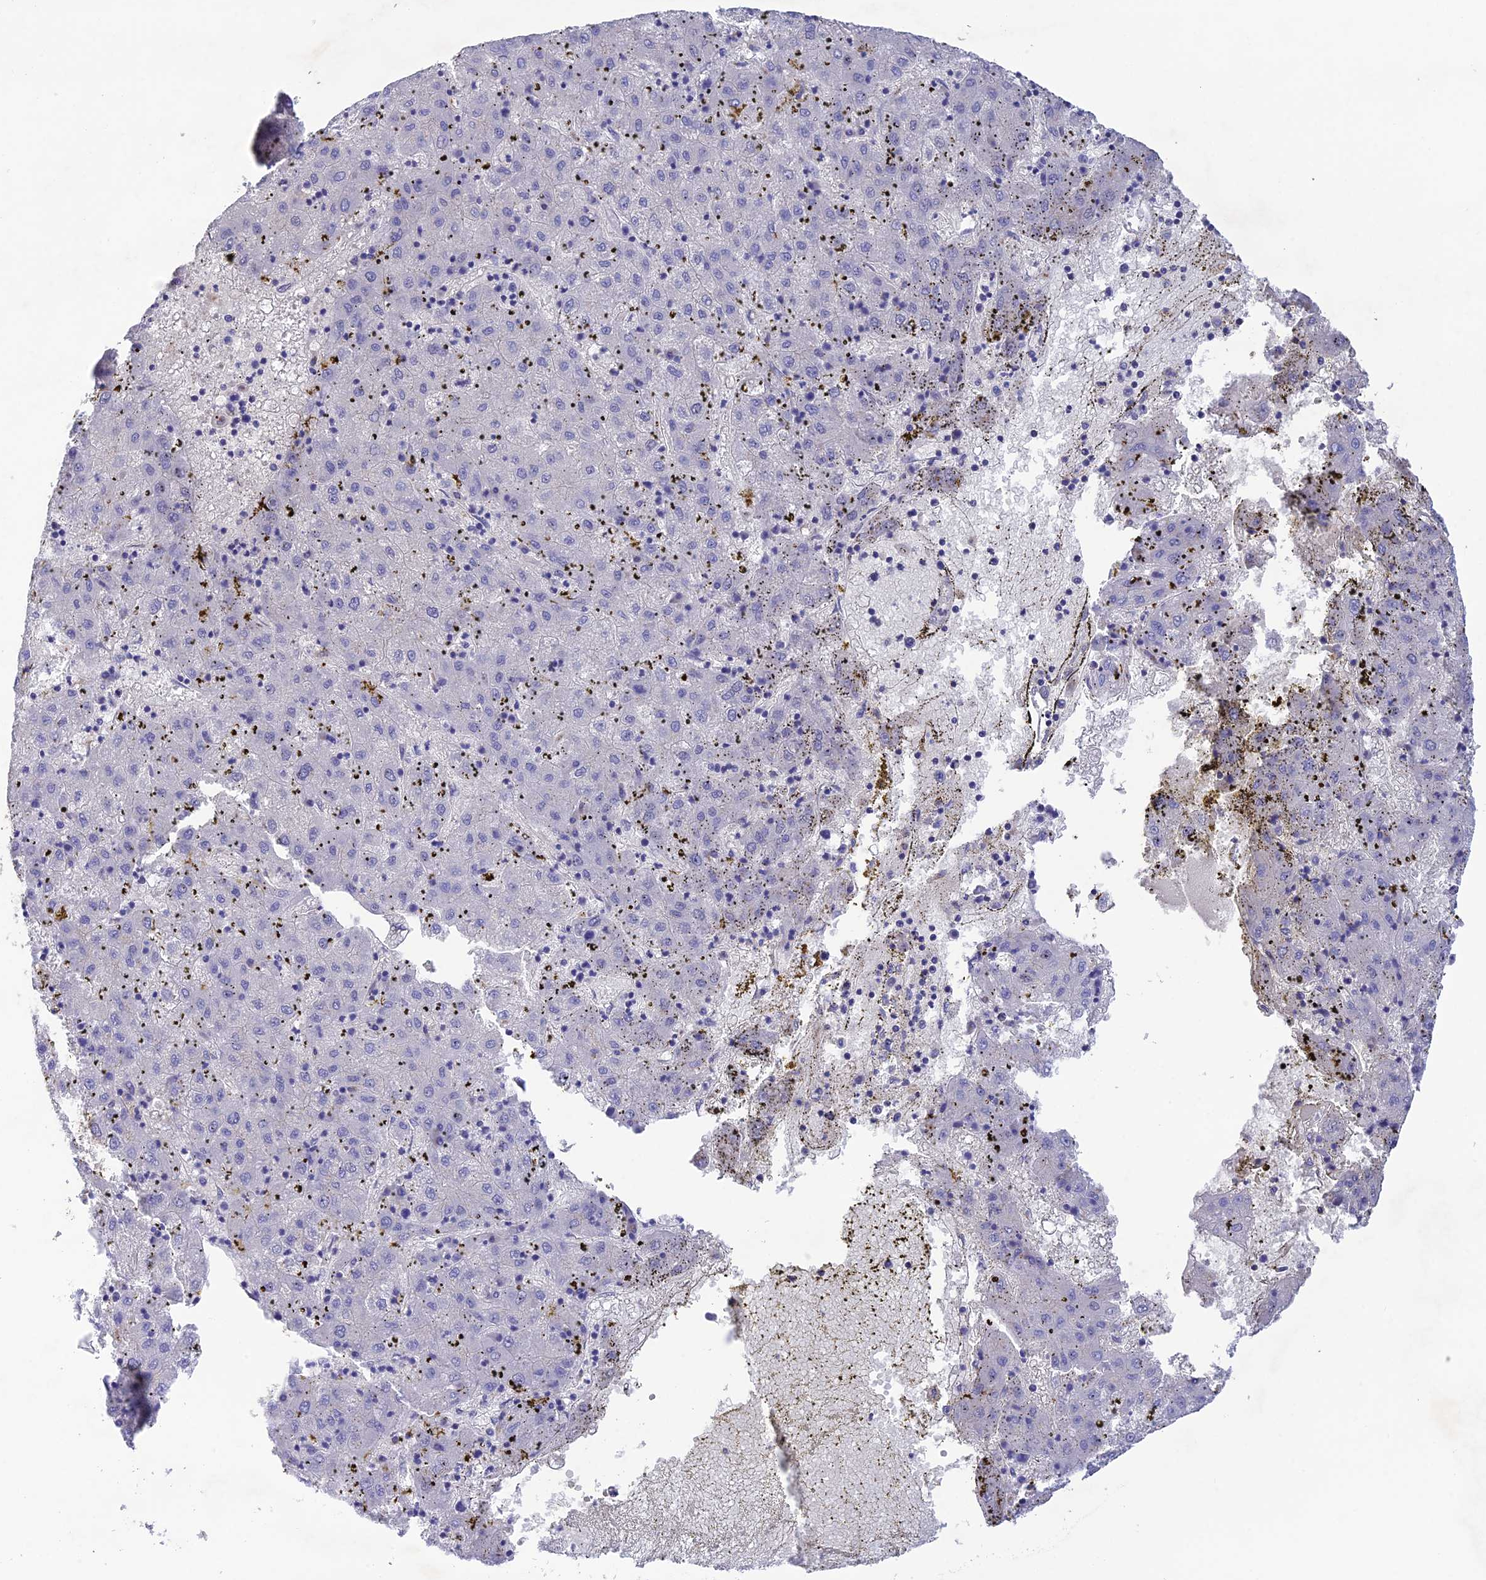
{"staining": {"intensity": "negative", "quantity": "none", "location": "none"}, "tissue": "liver cancer", "cell_type": "Tumor cells", "image_type": "cancer", "snomed": [{"axis": "morphology", "description": "Carcinoma, Hepatocellular, NOS"}, {"axis": "topography", "description": "Liver"}], "caption": "An image of human liver hepatocellular carcinoma is negative for staining in tumor cells.", "gene": "TNS1", "patient": {"sex": "male", "age": 72}}